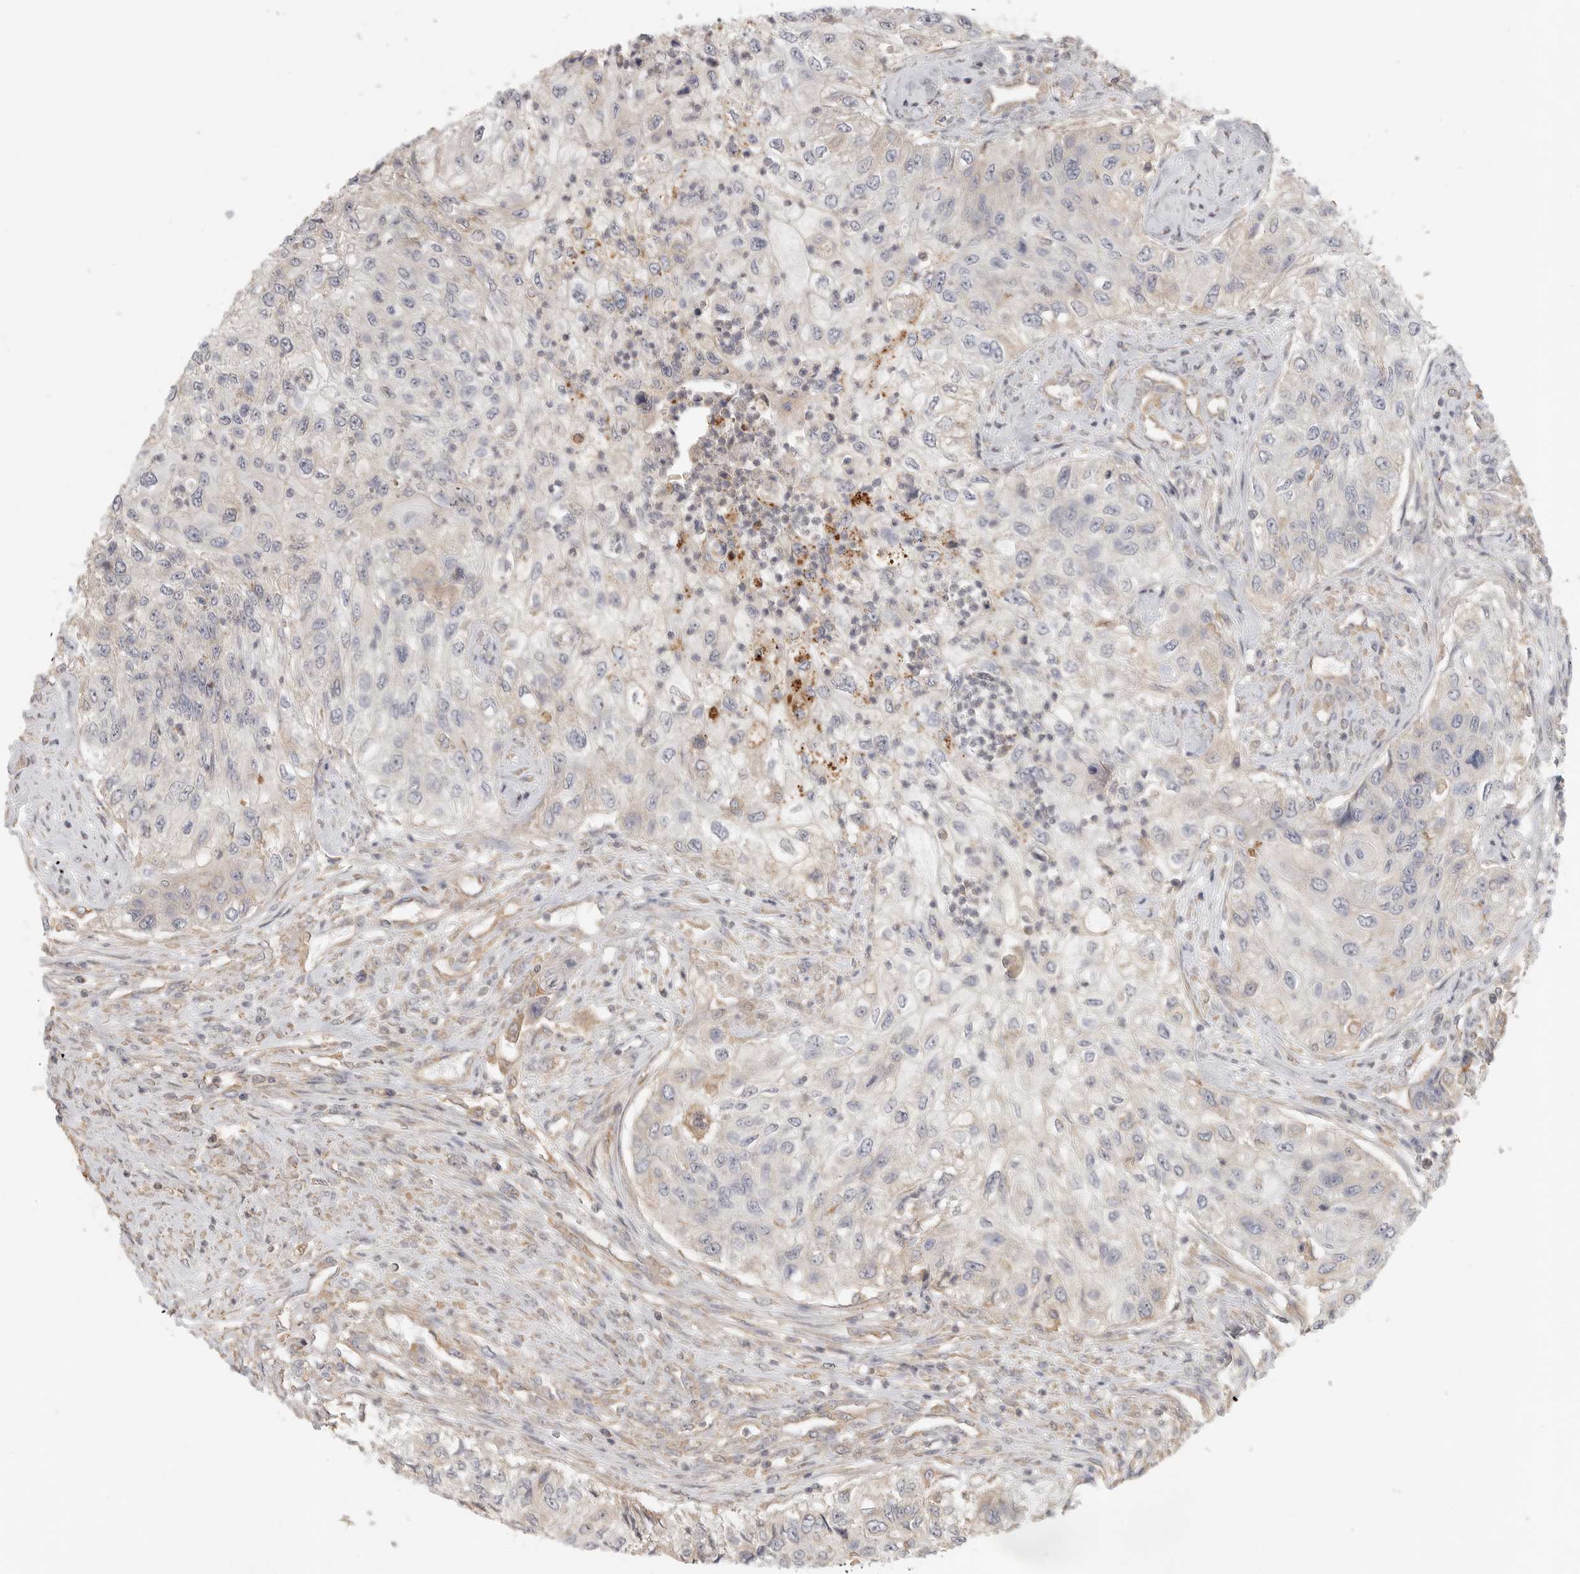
{"staining": {"intensity": "weak", "quantity": "<25%", "location": "cytoplasmic/membranous"}, "tissue": "urothelial cancer", "cell_type": "Tumor cells", "image_type": "cancer", "snomed": [{"axis": "morphology", "description": "Urothelial carcinoma, High grade"}, {"axis": "topography", "description": "Urinary bladder"}], "caption": "Urothelial carcinoma (high-grade) was stained to show a protein in brown. There is no significant positivity in tumor cells.", "gene": "SLC25A36", "patient": {"sex": "female", "age": 60}}